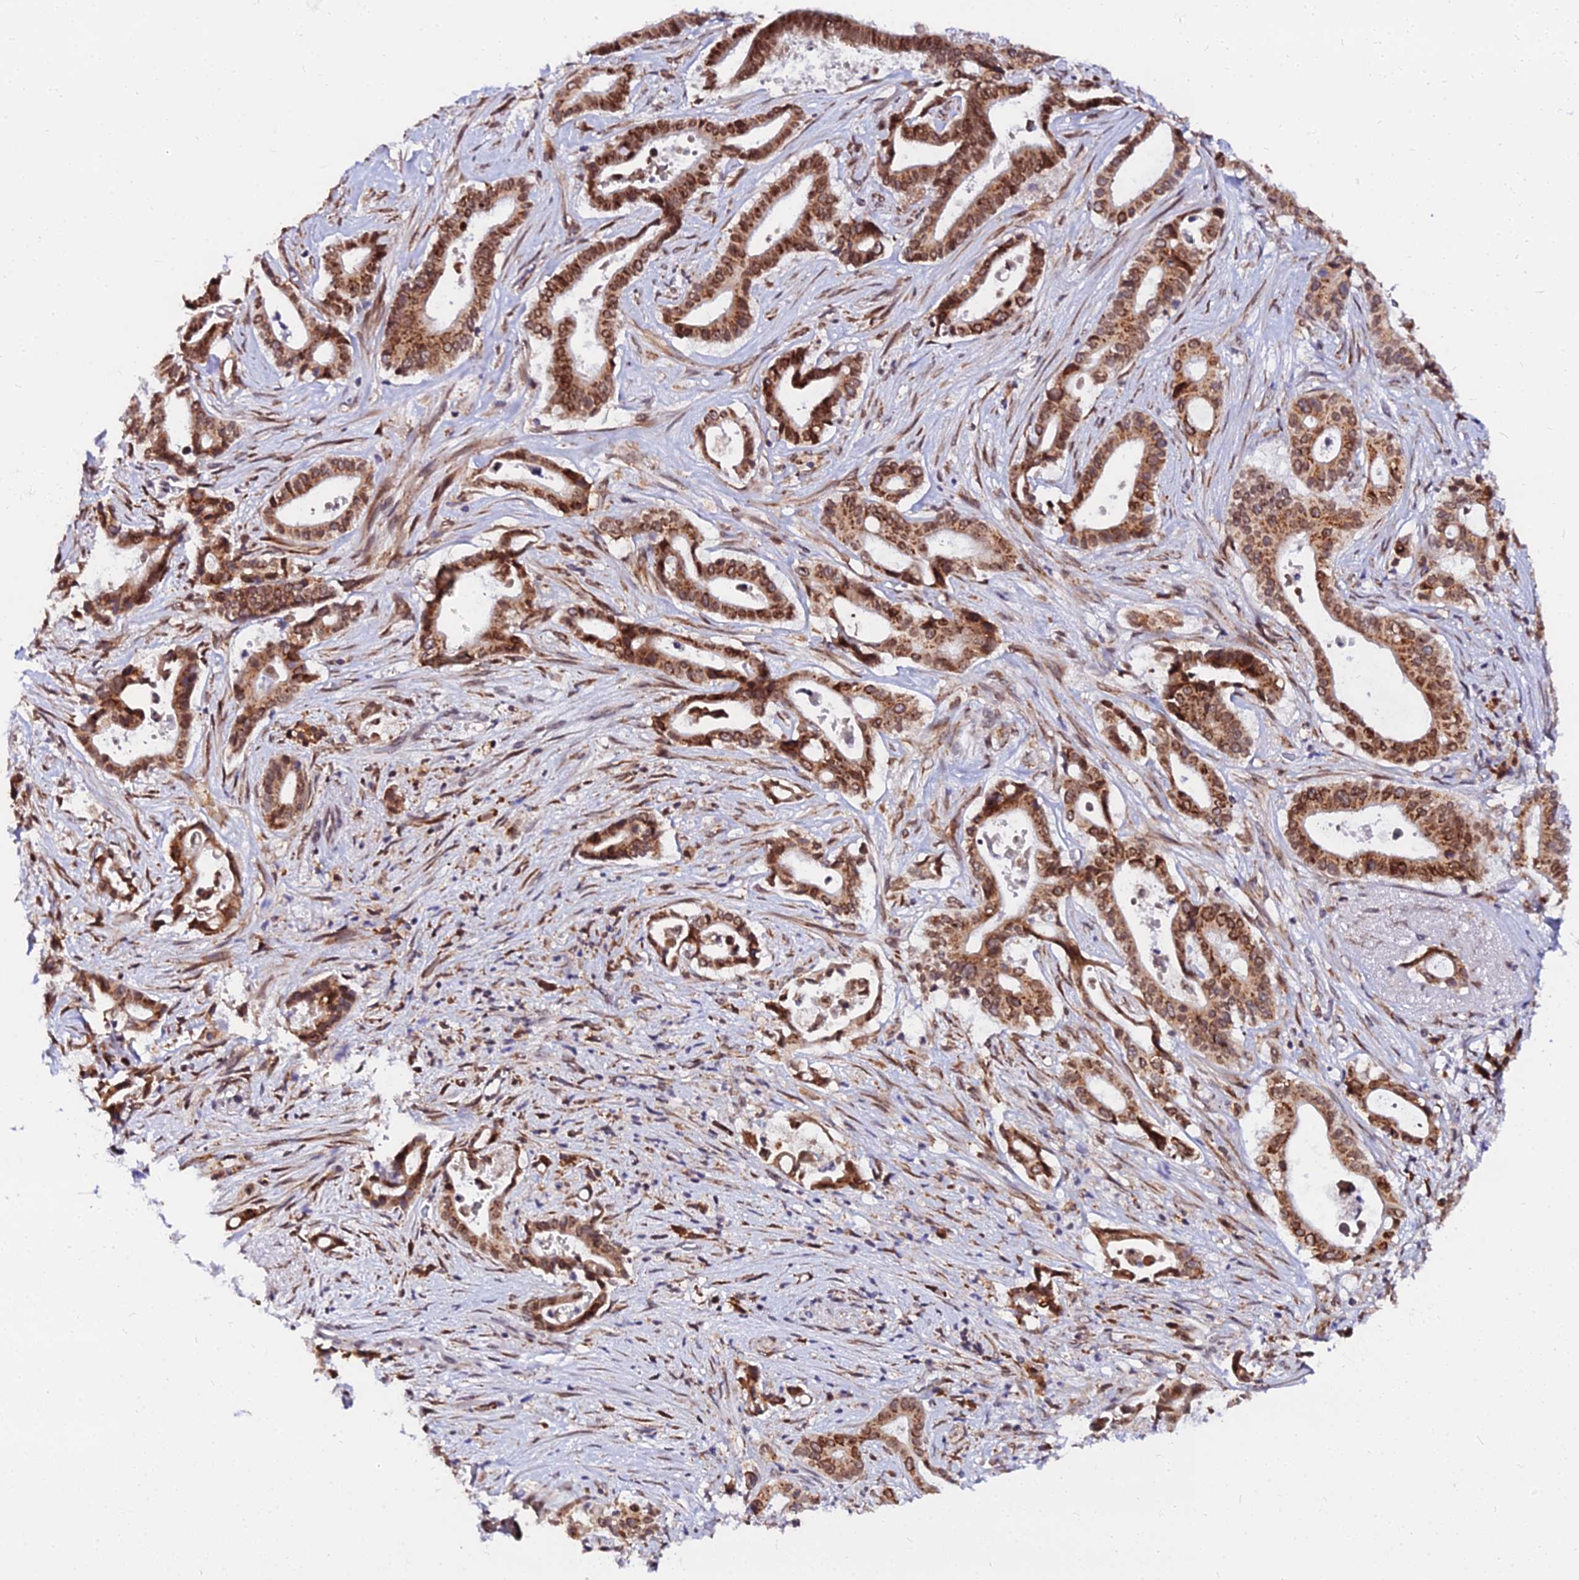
{"staining": {"intensity": "moderate", "quantity": ">75%", "location": "cytoplasmic/membranous,nuclear"}, "tissue": "pancreatic cancer", "cell_type": "Tumor cells", "image_type": "cancer", "snomed": [{"axis": "morphology", "description": "Adenocarcinoma, NOS"}, {"axis": "topography", "description": "Pancreas"}], "caption": "Immunohistochemistry (IHC) micrograph of human pancreatic cancer (adenocarcinoma) stained for a protein (brown), which exhibits medium levels of moderate cytoplasmic/membranous and nuclear positivity in approximately >75% of tumor cells.", "gene": "RNF121", "patient": {"sex": "female", "age": 77}}